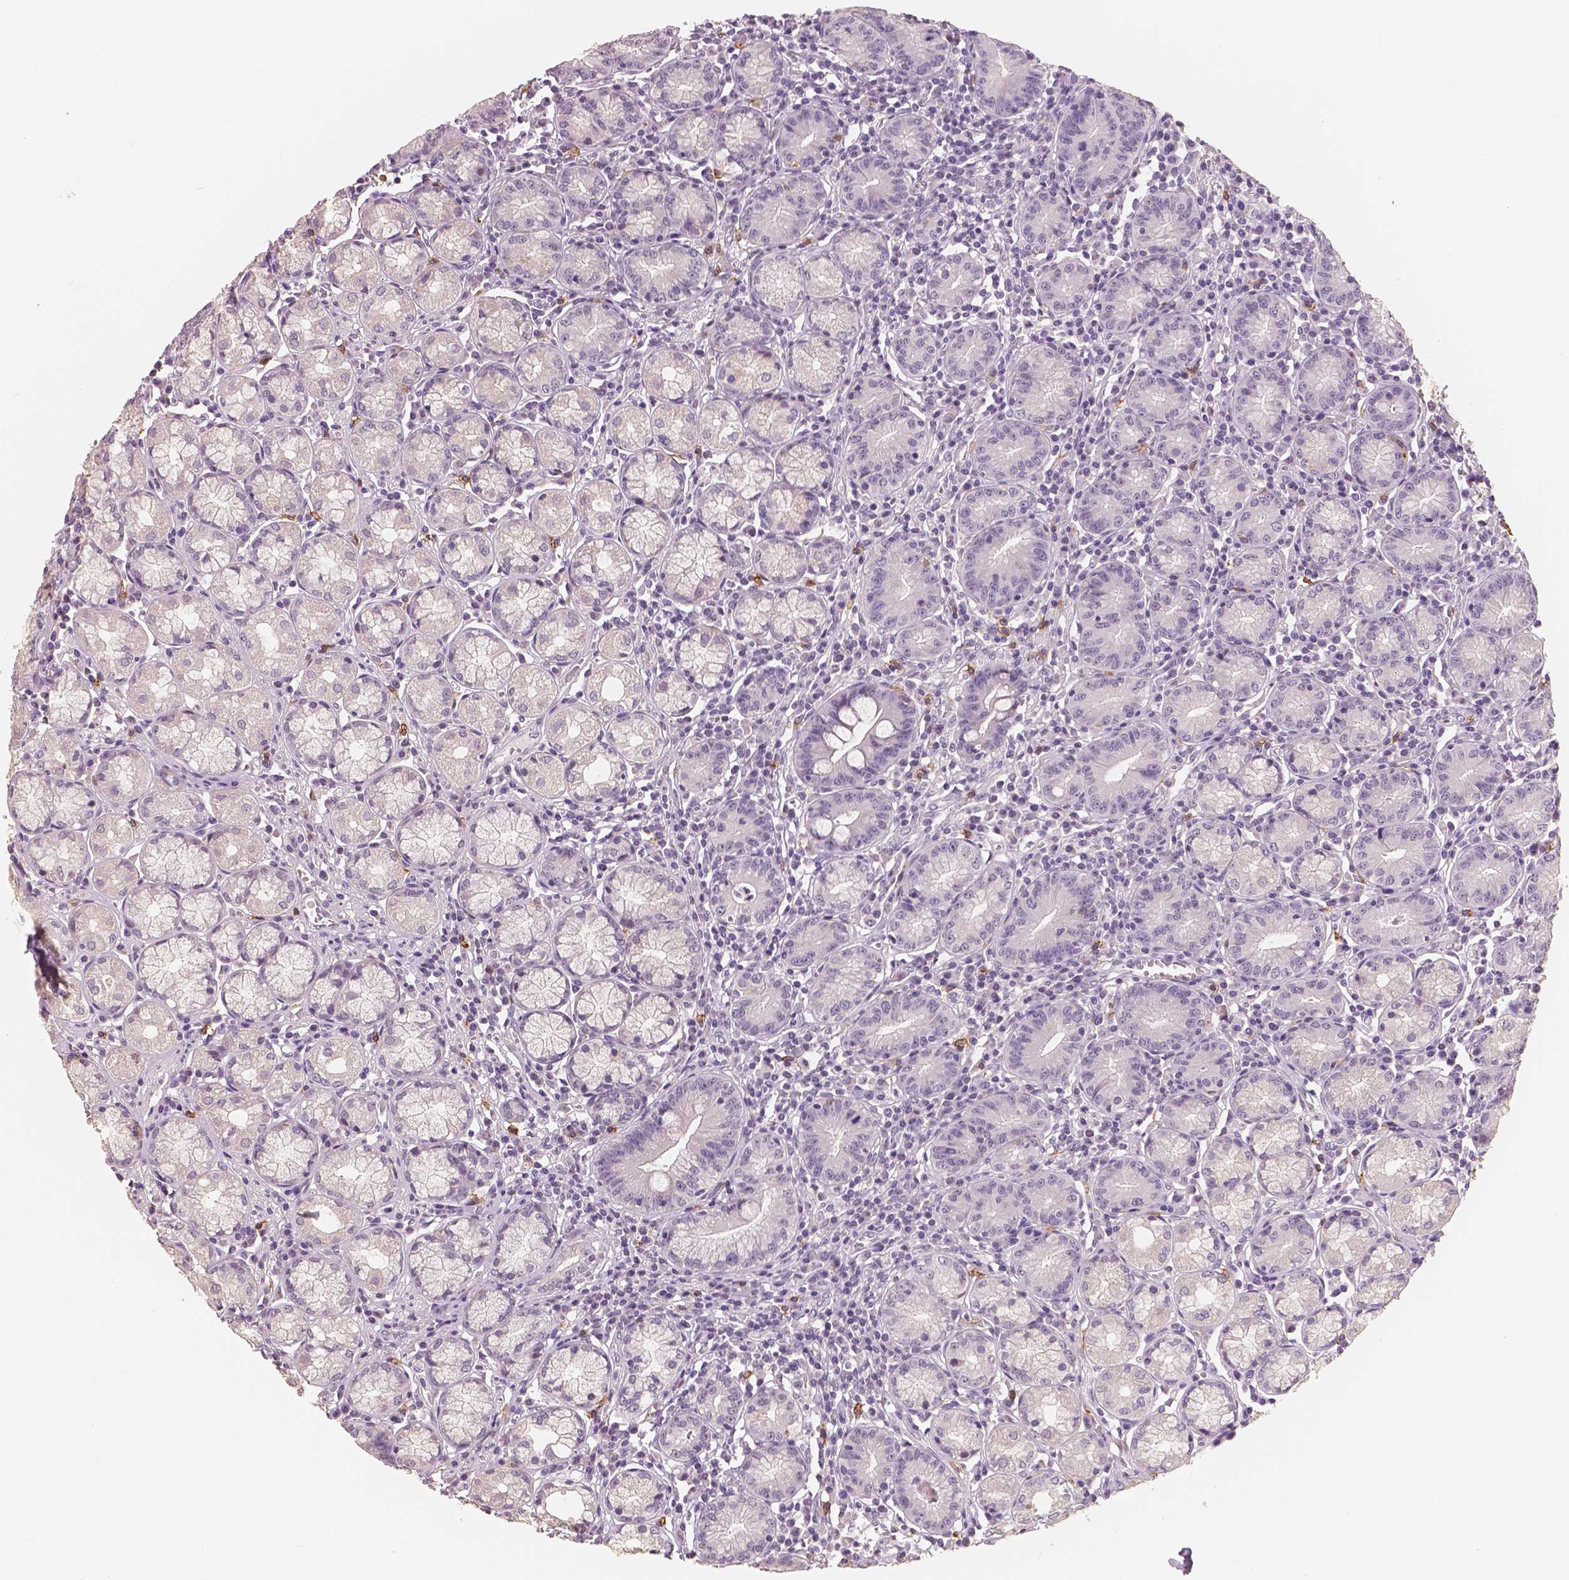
{"staining": {"intensity": "negative", "quantity": "none", "location": "none"}, "tissue": "stomach", "cell_type": "Glandular cells", "image_type": "normal", "snomed": [{"axis": "morphology", "description": "Normal tissue, NOS"}, {"axis": "topography", "description": "Stomach"}], "caption": "Histopathology image shows no significant protein positivity in glandular cells of normal stomach.", "gene": "KIT", "patient": {"sex": "male", "age": 55}}